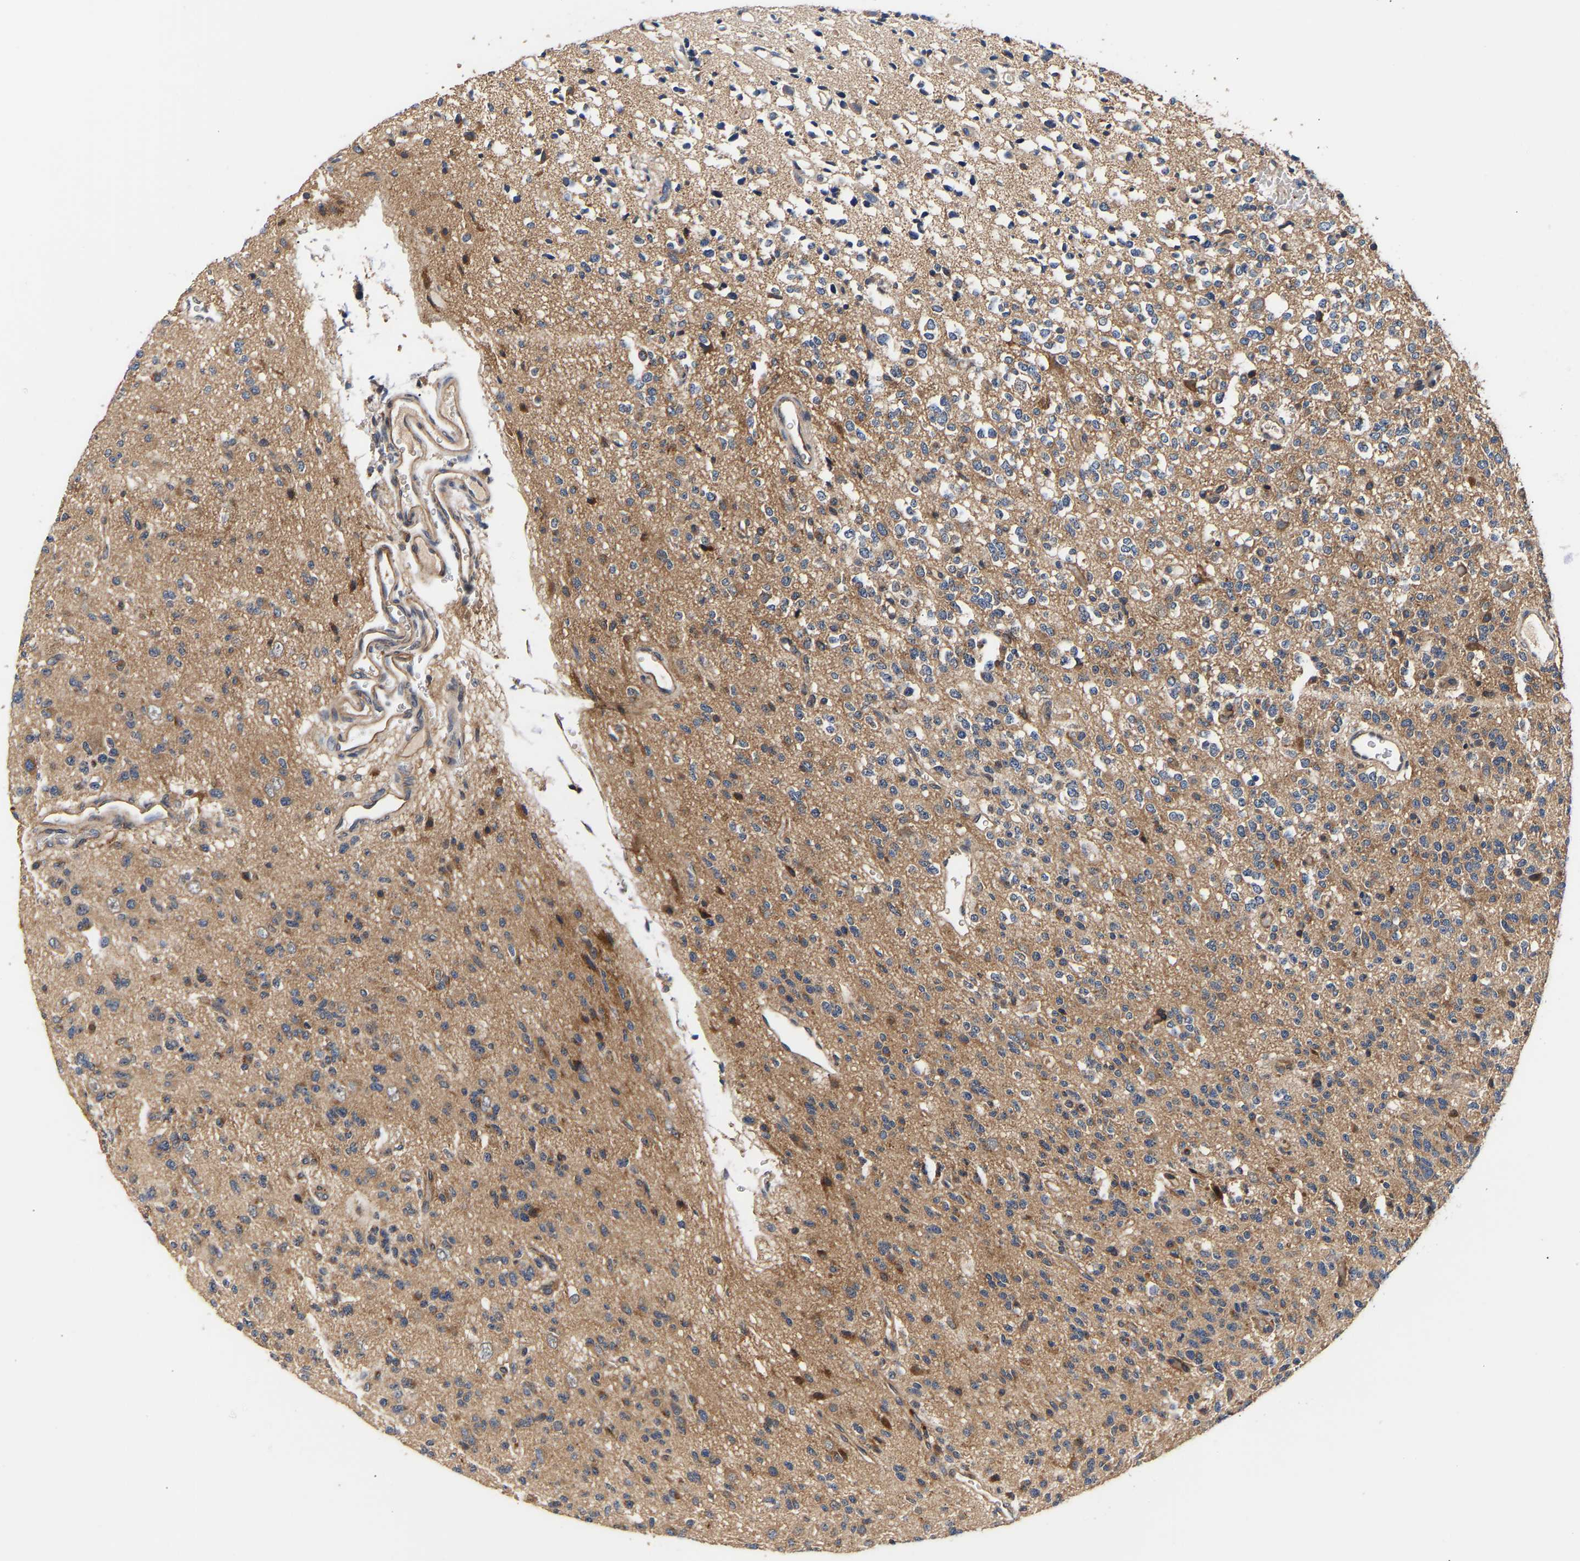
{"staining": {"intensity": "weak", "quantity": "25%-75%", "location": "cytoplasmic/membranous"}, "tissue": "glioma", "cell_type": "Tumor cells", "image_type": "cancer", "snomed": [{"axis": "morphology", "description": "Glioma, malignant, Low grade"}, {"axis": "topography", "description": "Brain"}], "caption": "There is low levels of weak cytoplasmic/membranous staining in tumor cells of malignant low-grade glioma, as demonstrated by immunohistochemical staining (brown color).", "gene": "LRBA", "patient": {"sex": "male", "age": 38}}